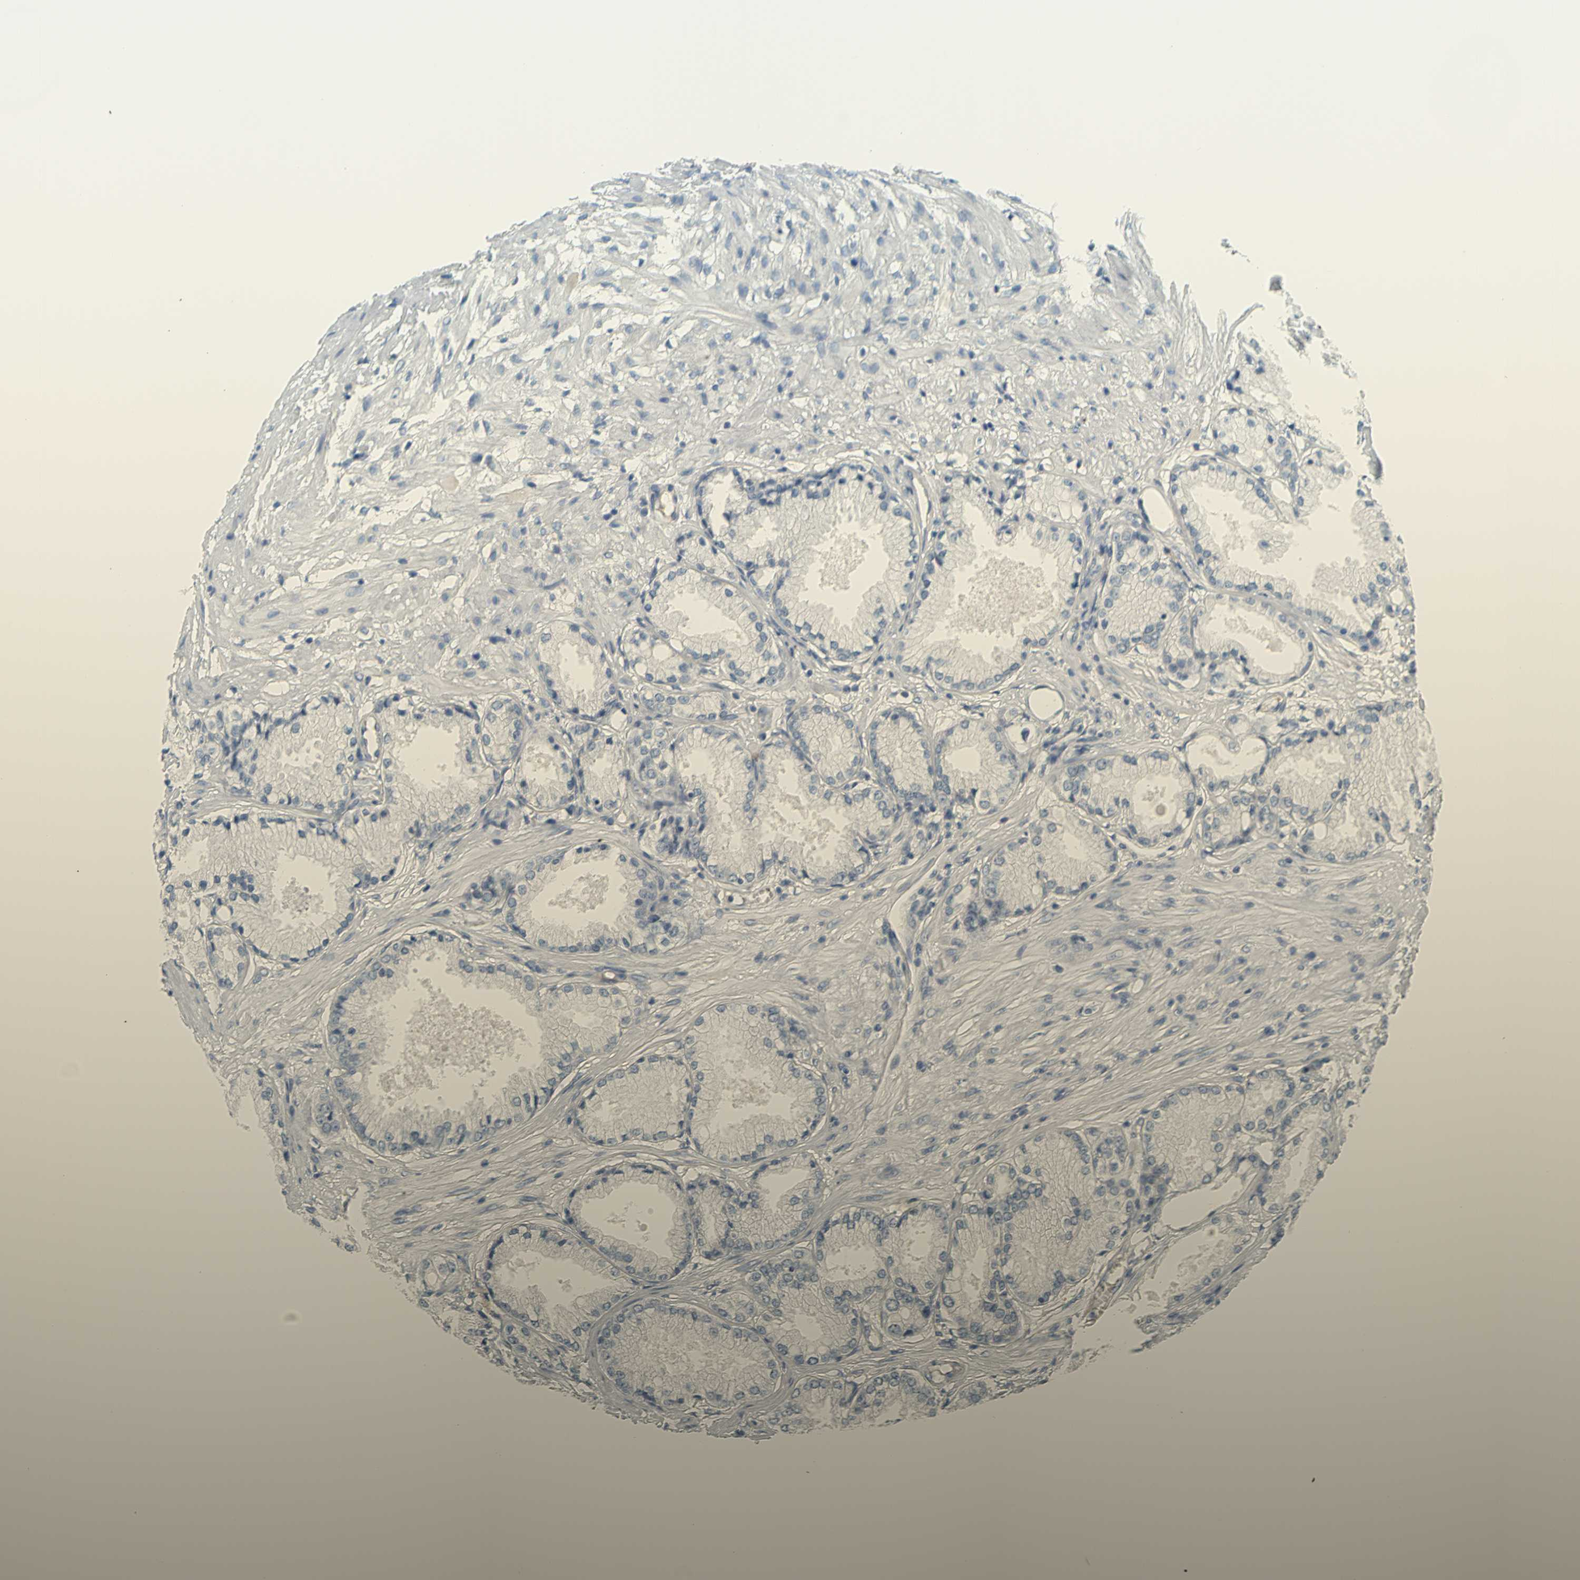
{"staining": {"intensity": "negative", "quantity": "none", "location": "none"}, "tissue": "prostate cancer", "cell_type": "Tumor cells", "image_type": "cancer", "snomed": [{"axis": "morphology", "description": "Adenocarcinoma, Low grade"}, {"axis": "topography", "description": "Prostate"}], "caption": "DAB (3,3'-diaminobenzidine) immunohistochemical staining of prostate cancer shows no significant staining in tumor cells.", "gene": "DCT", "patient": {"sex": "male", "age": 72}}